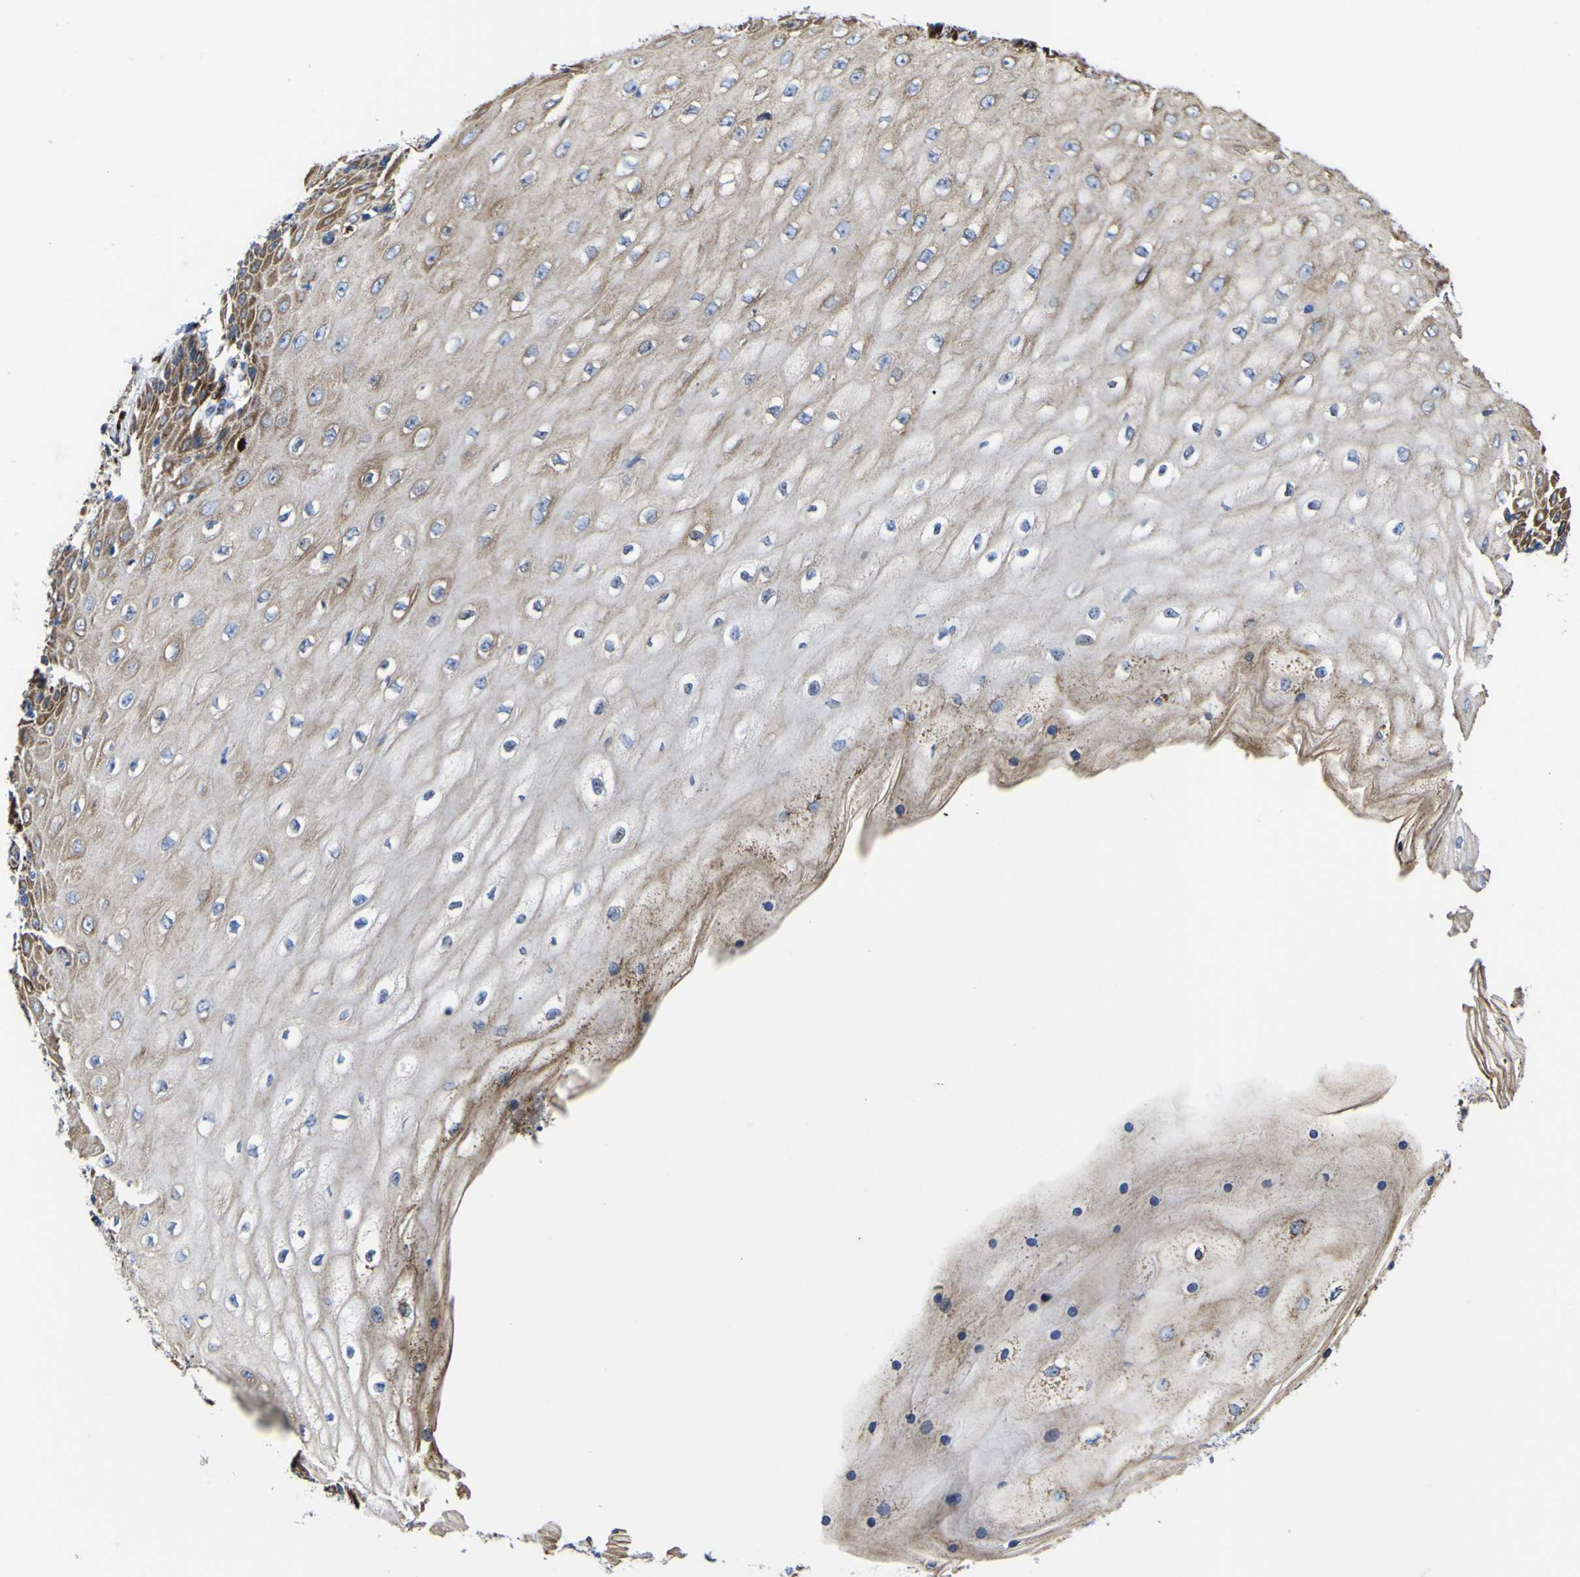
{"staining": {"intensity": "moderate", "quantity": "25%-75%", "location": "cytoplasmic/membranous"}, "tissue": "cervical cancer", "cell_type": "Tumor cells", "image_type": "cancer", "snomed": [{"axis": "morphology", "description": "Squamous cell carcinoma, NOS"}, {"axis": "topography", "description": "Cervix"}], "caption": "The image demonstrates a brown stain indicating the presence of a protein in the cytoplasmic/membranous of tumor cells in cervical squamous cell carcinoma.", "gene": "SCD", "patient": {"sex": "female", "age": 35}}